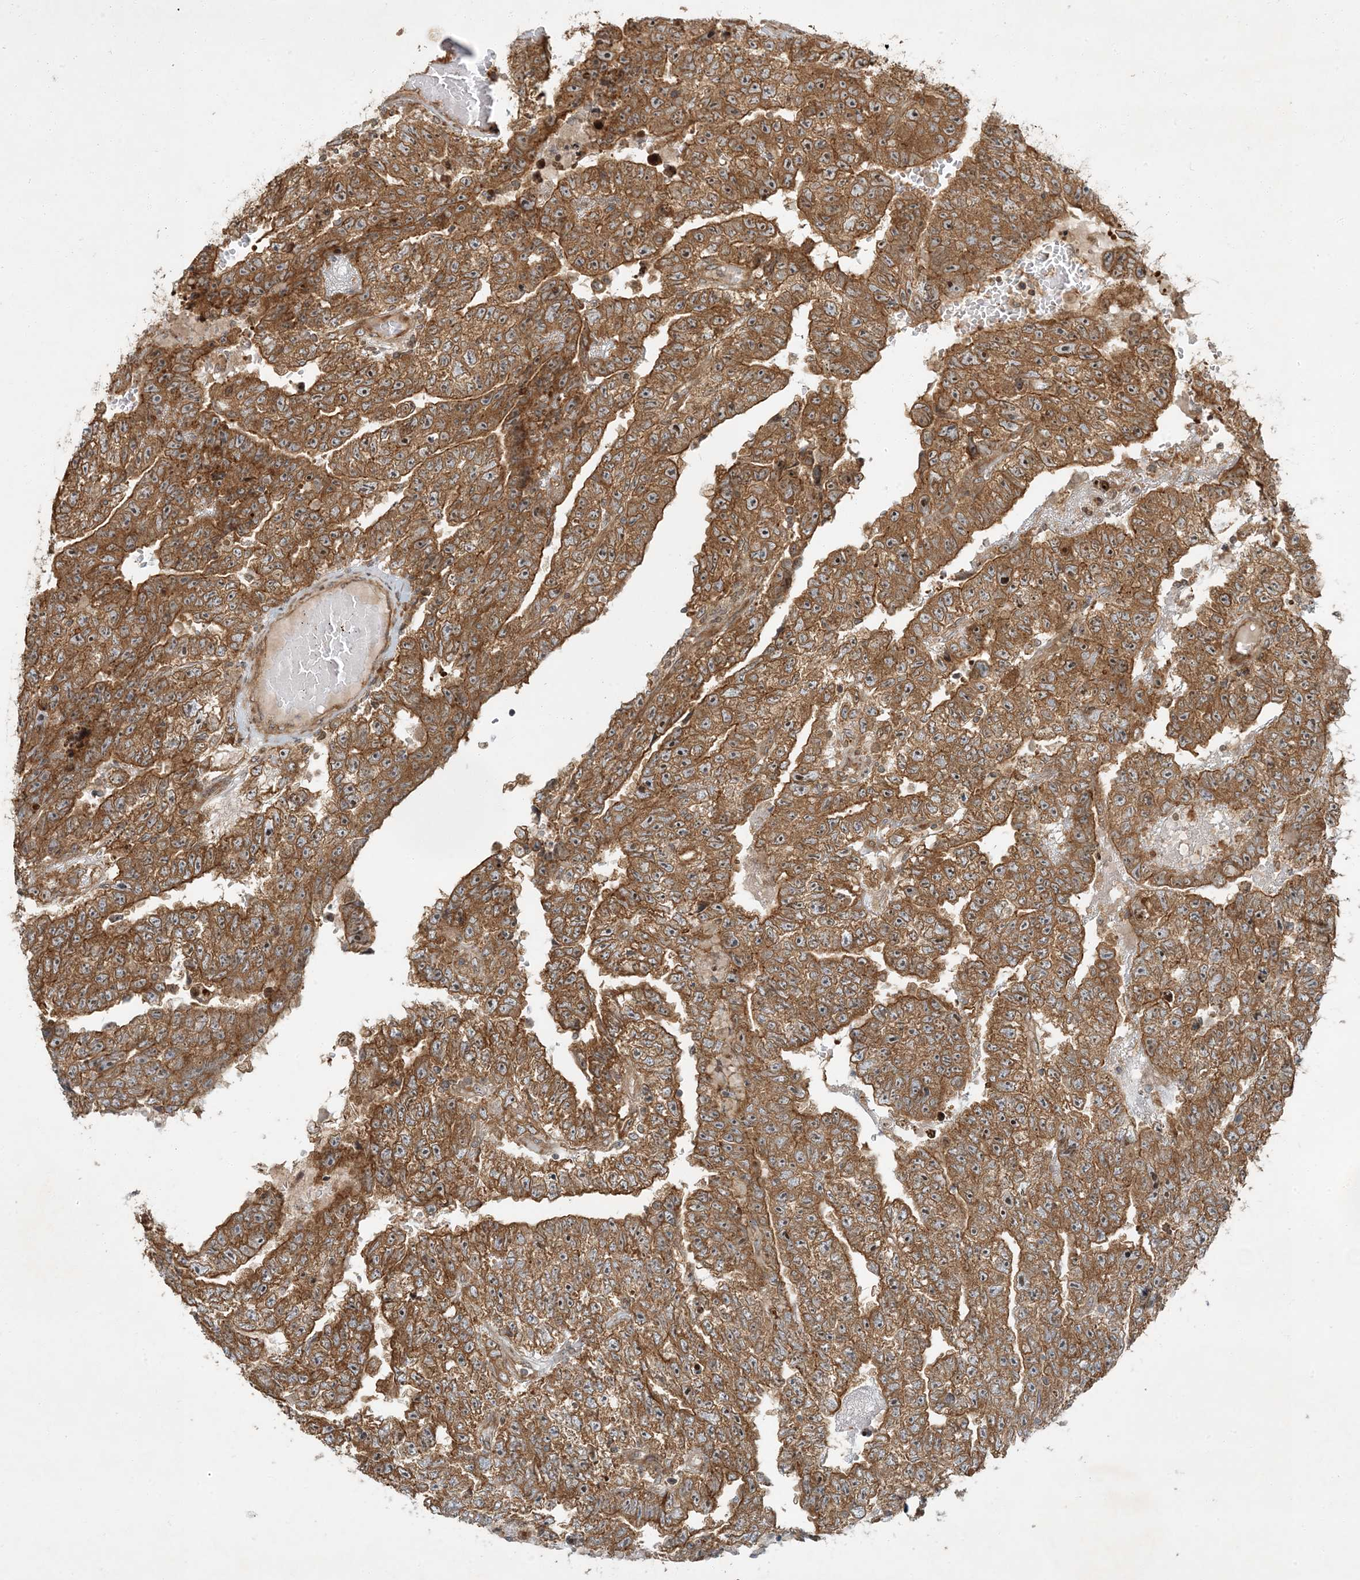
{"staining": {"intensity": "moderate", "quantity": ">75%", "location": "cytoplasmic/membranous"}, "tissue": "testis cancer", "cell_type": "Tumor cells", "image_type": "cancer", "snomed": [{"axis": "morphology", "description": "Carcinoma, Embryonal, NOS"}, {"axis": "topography", "description": "Testis"}], "caption": "Protein staining demonstrates moderate cytoplasmic/membranous positivity in approximately >75% of tumor cells in embryonal carcinoma (testis).", "gene": "COMMD8", "patient": {"sex": "male", "age": 25}}